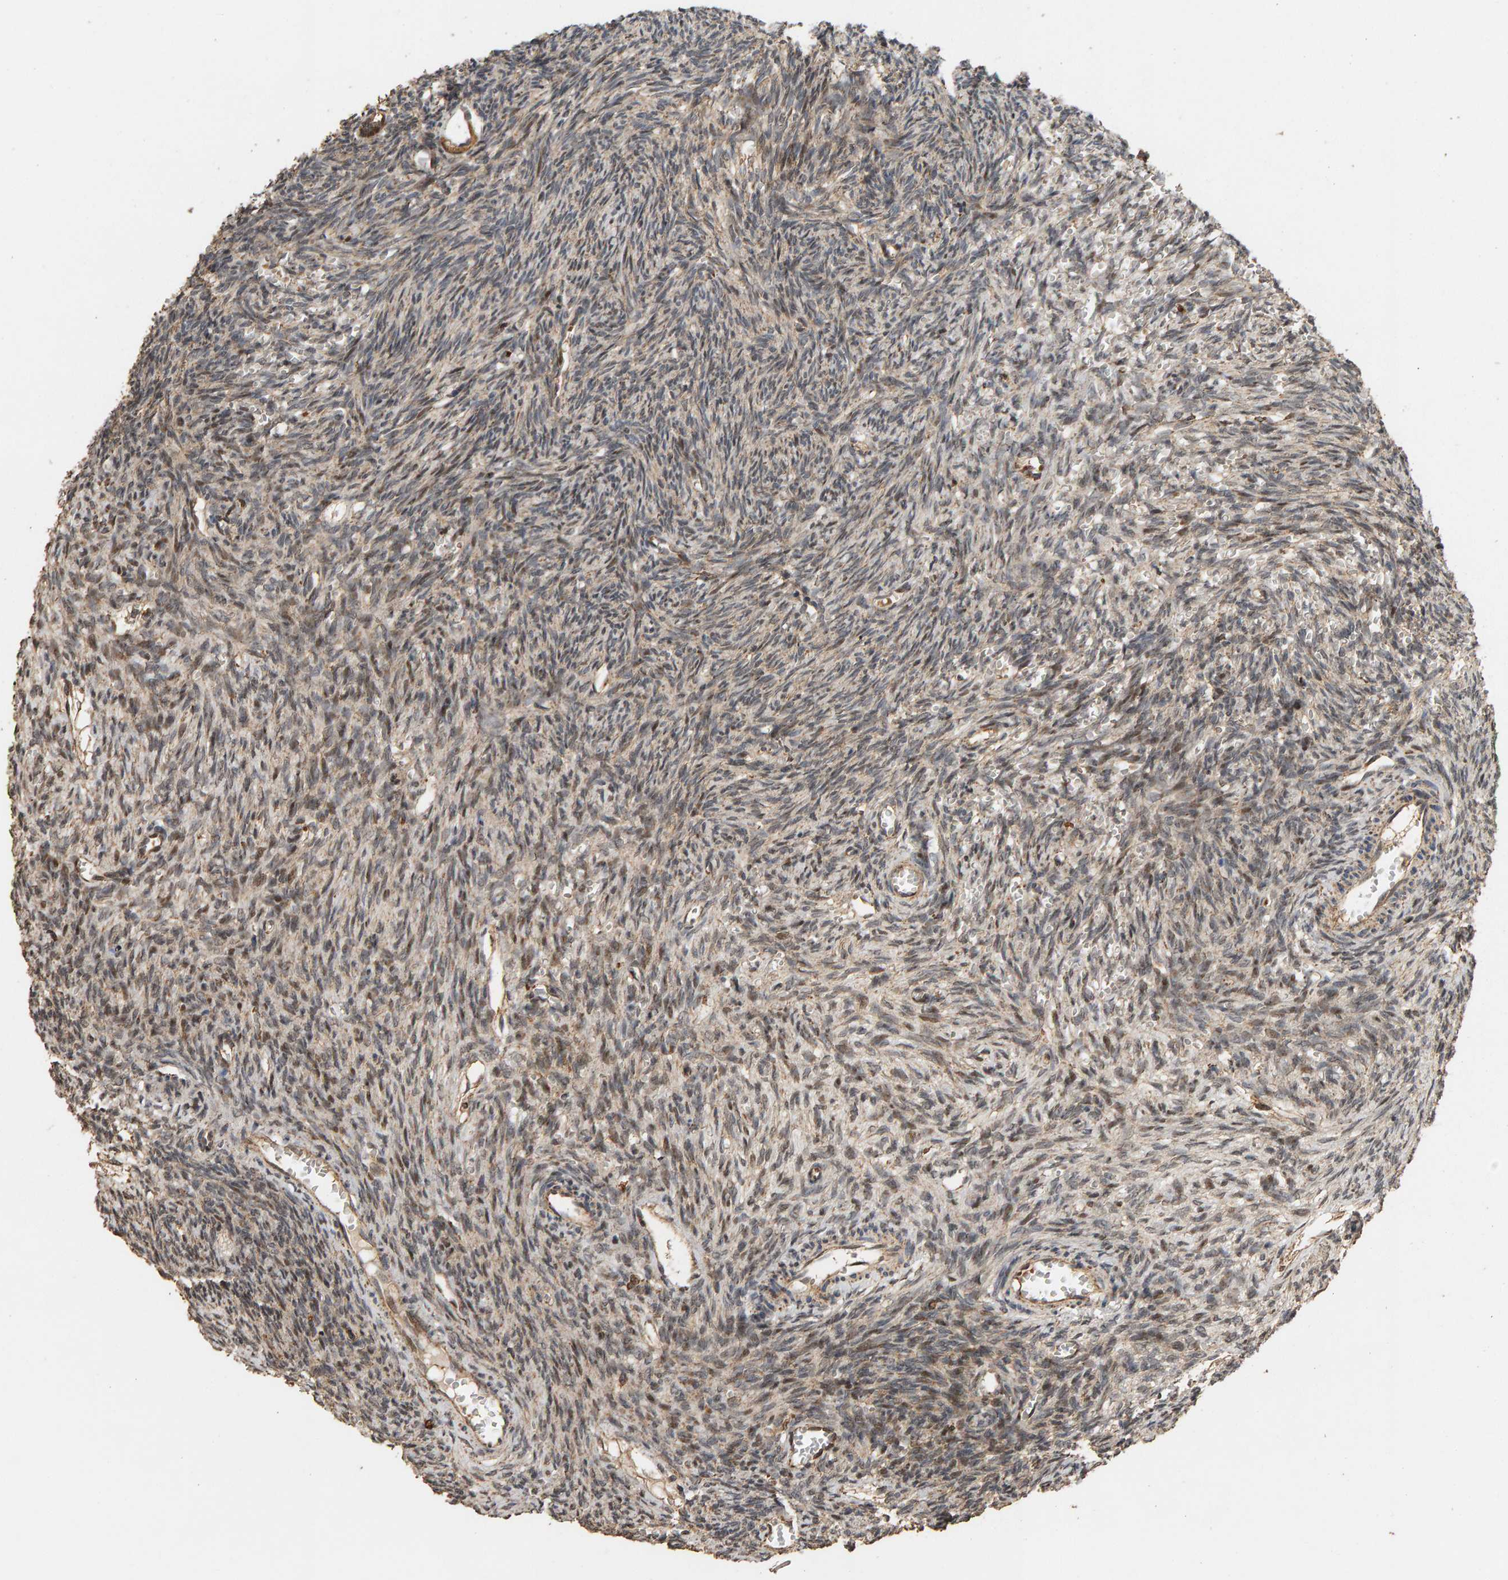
{"staining": {"intensity": "moderate", "quantity": ">75%", "location": "cytoplasmic/membranous"}, "tissue": "ovary", "cell_type": "Follicle cells", "image_type": "normal", "snomed": [{"axis": "morphology", "description": "Normal tissue, NOS"}, {"axis": "topography", "description": "Ovary"}], "caption": "Ovary stained for a protein shows moderate cytoplasmic/membranous positivity in follicle cells. (IHC, brightfield microscopy, high magnification).", "gene": "GSTK1", "patient": {"sex": "female", "age": 27}}